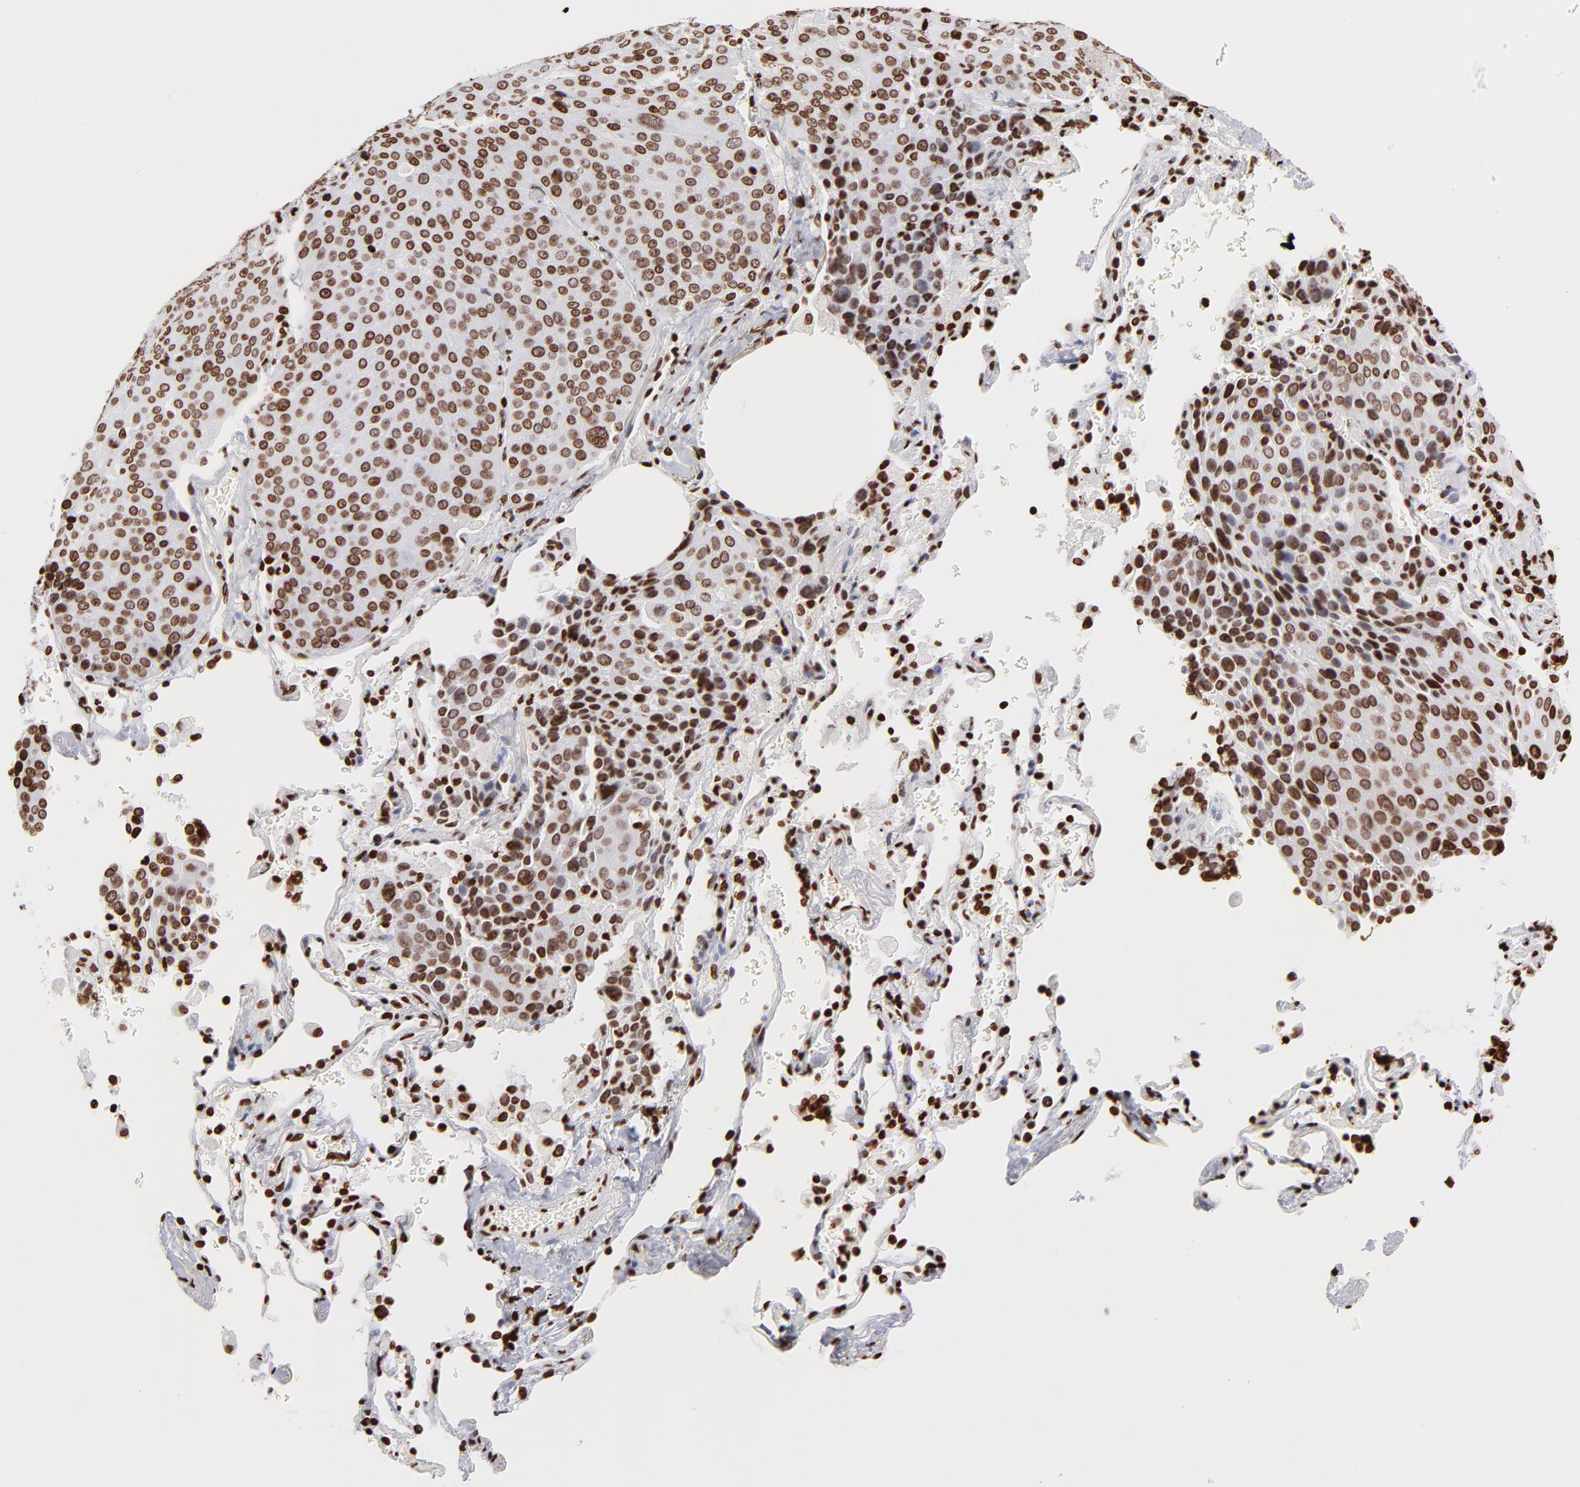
{"staining": {"intensity": "strong", "quantity": ">75%", "location": "nuclear"}, "tissue": "lung cancer", "cell_type": "Tumor cells", "image_type": "cancer", "snomed": [{"axis": "morphology", "description": "Squamous cell carcinoma, NOS"}, {"axis": "topography", "description": "Lung"}], "caption": "A histopathology image showing strong nuclear expression in about >75% of tumor cells in lung squamous cell carcinoma, as visualized by brown immunohistochemical staining.", "gene": "RTL4", "patient": {"sex": "male", "age": 54}}